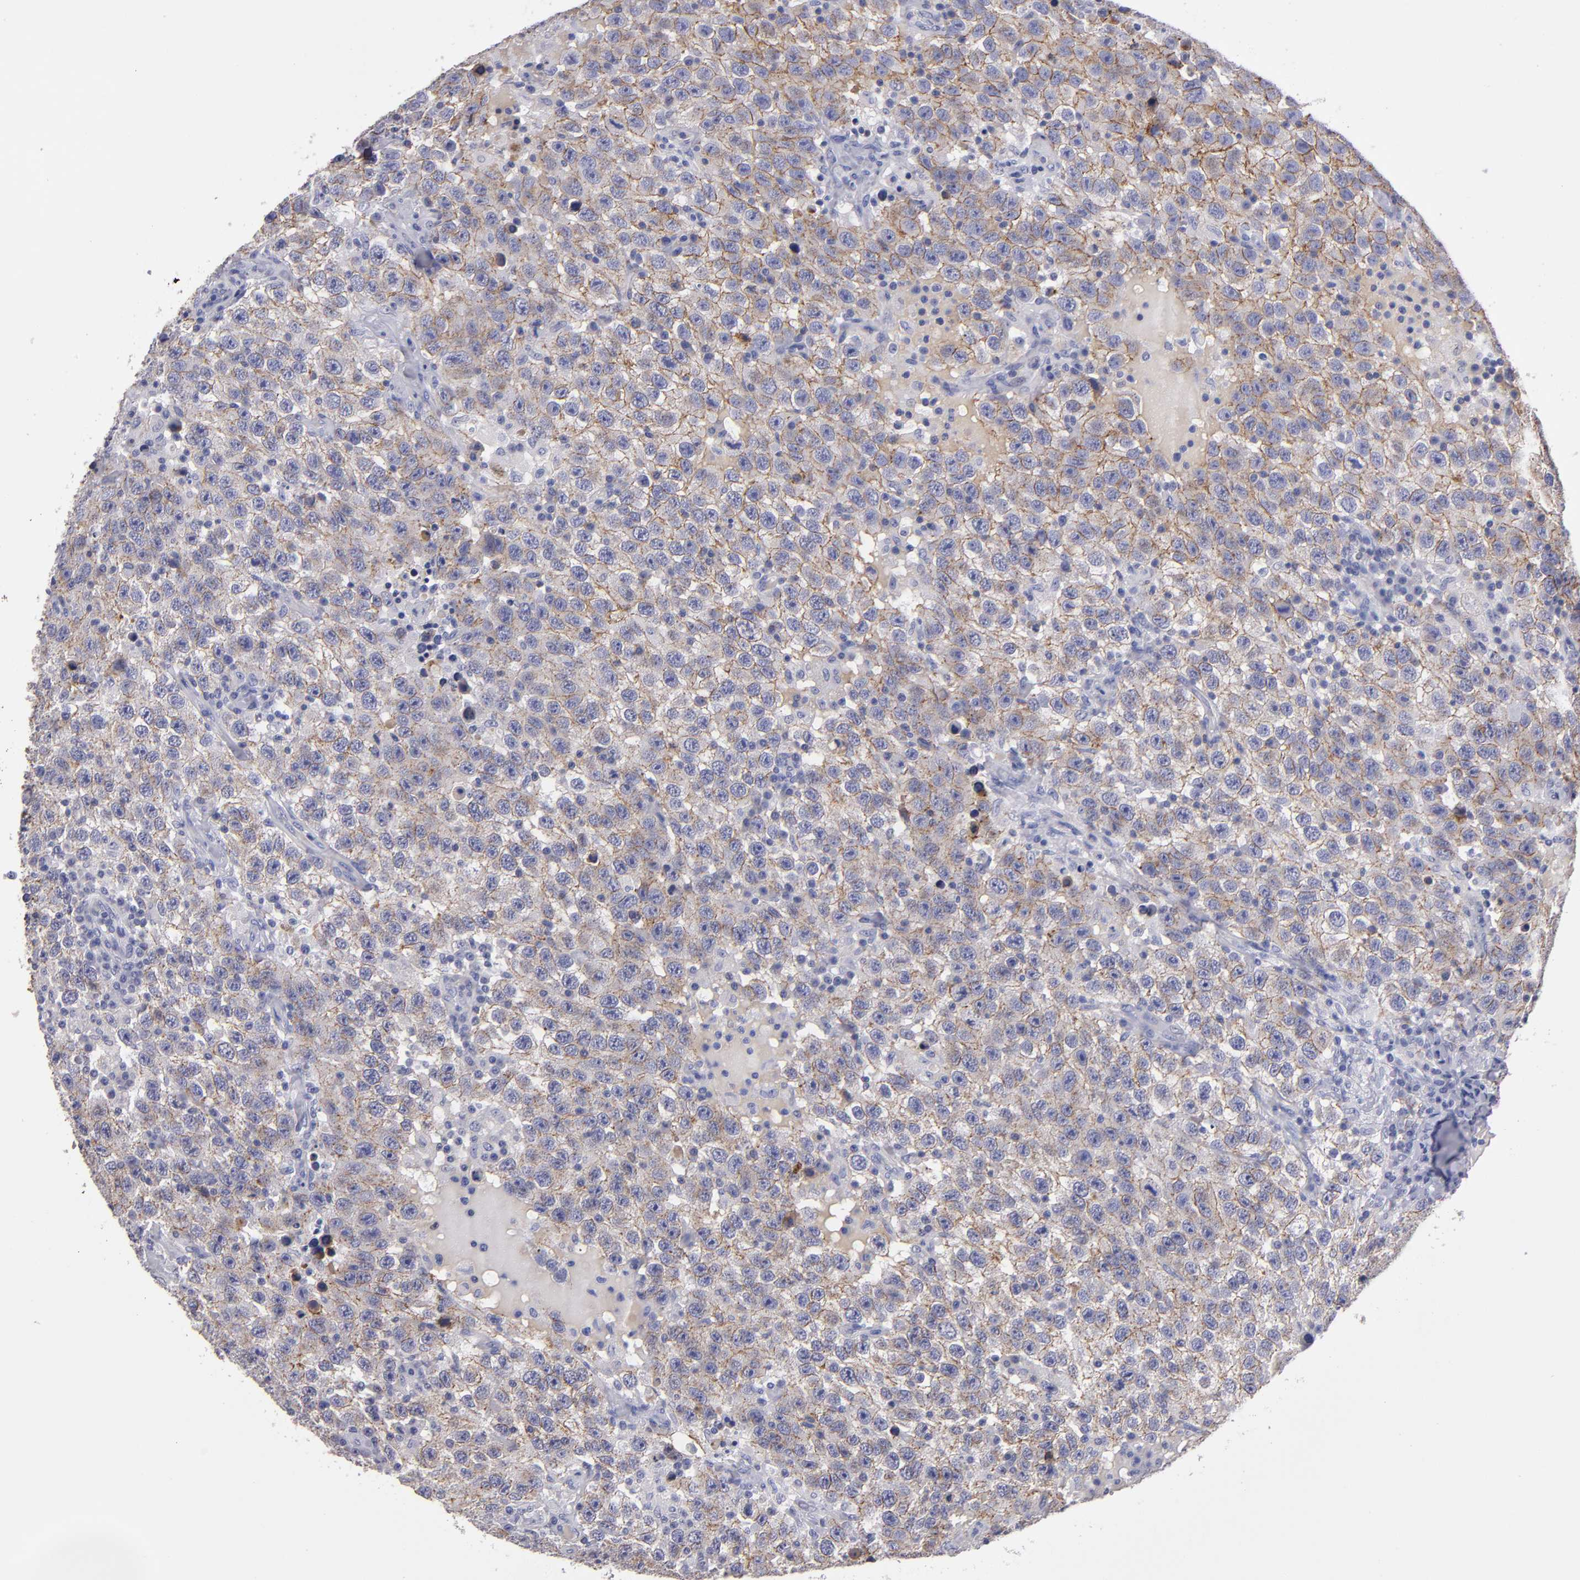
{"staining": {"intensity": "moderate", "quantity": ">75%", "location": "cytoplasmic/membranous"}, "tissue": "testis cancer", "cell_type": "Tumor cells", "image_type": "cancer", "snomed": [{"axis": "morphology", "description": "Seminoma, NOS"}, {"axis": "topography", "description": "Testis"}], "caption": "Human testis seminoma stained with a brown dye displays moderate cytoplasmic/membranous positive positivity in approximately >75% of tumor cells.", "gene": "CDH3", "patient": {"sex": "male", "age": 41}}